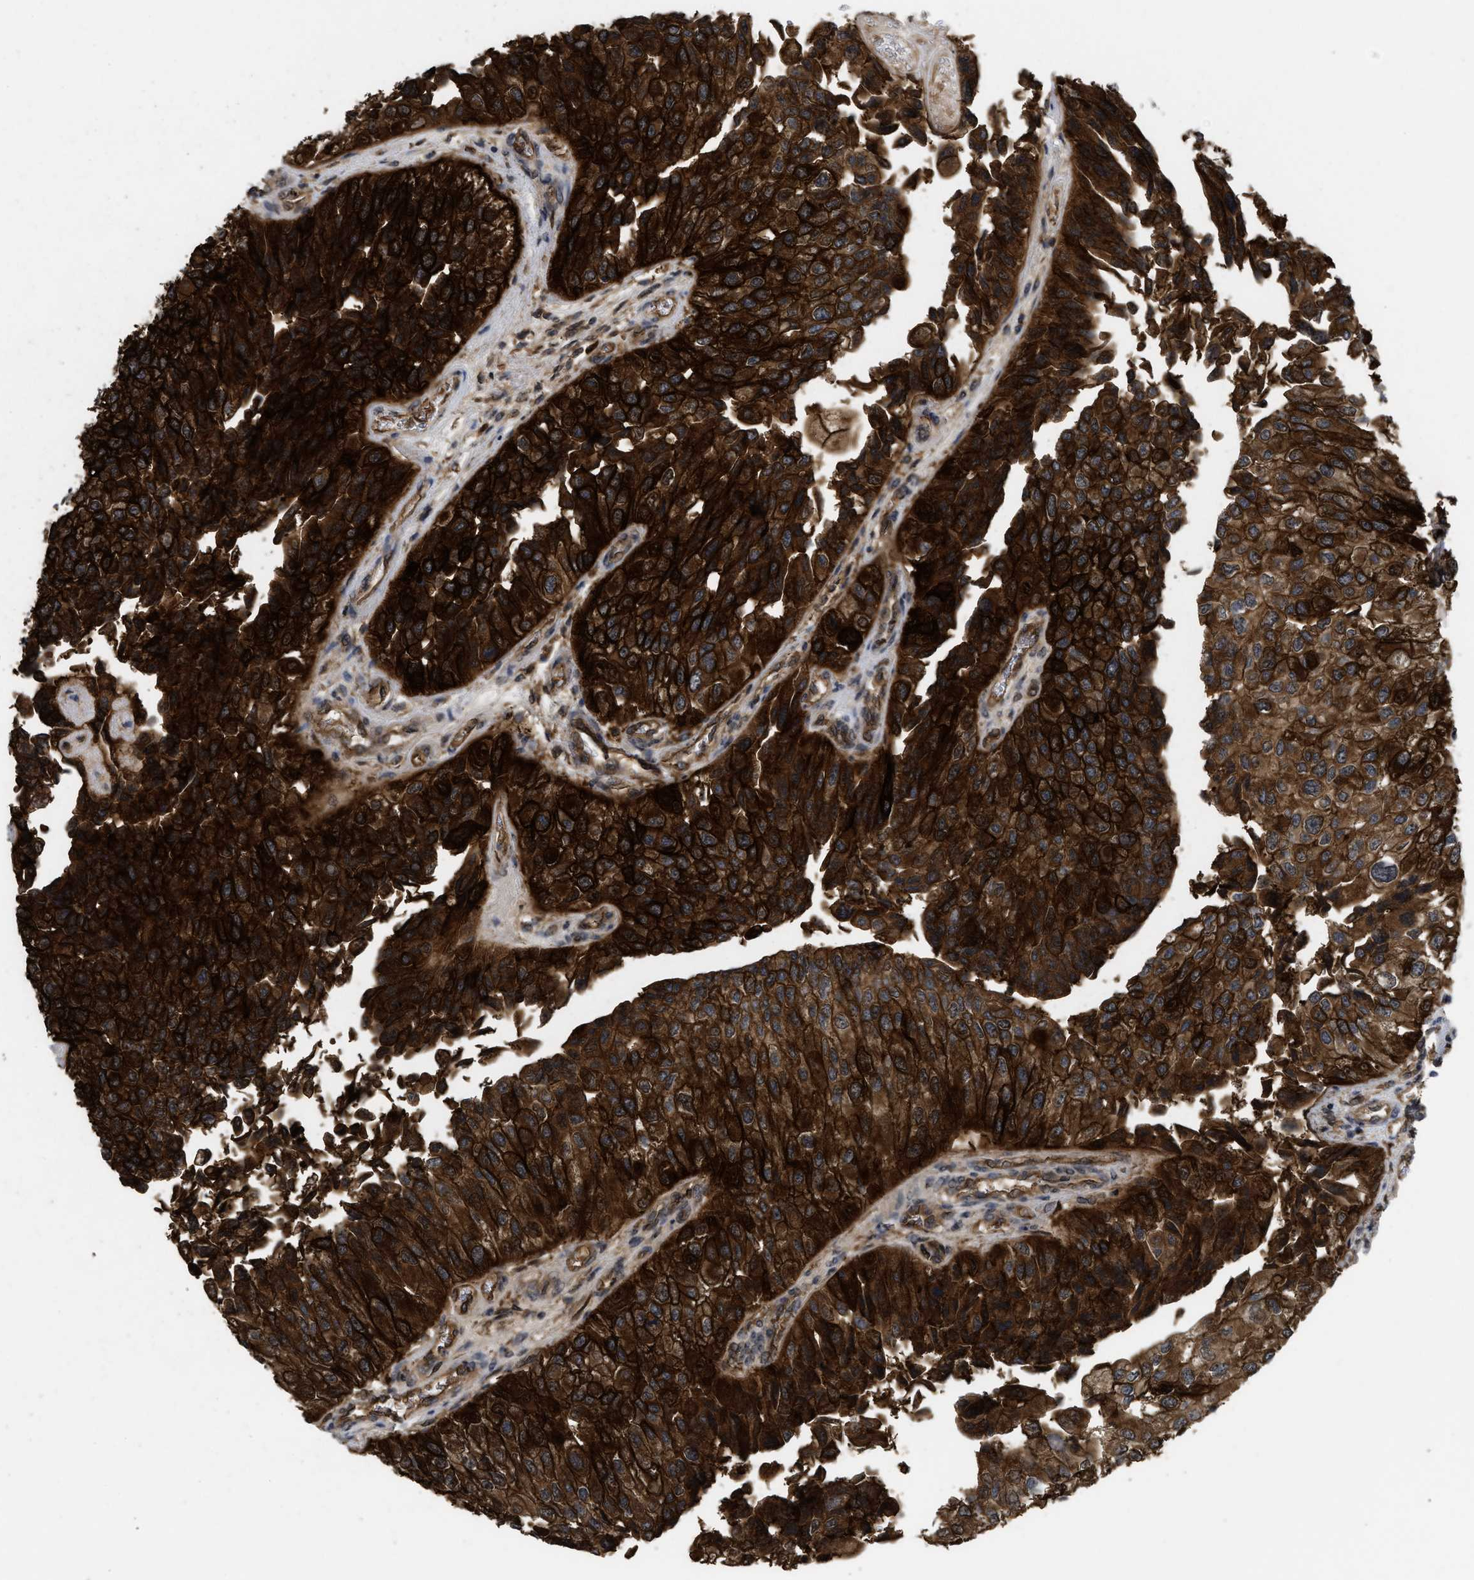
{"staining": {"intensity": "strong", "quantity": ">75%", "location": "cytoplasmic/membranous"}, "tissue": "urothelial cancer", "cell_type": "Tumor cells", "image_type": "cancer", "snomed": [{"axis": "morphology", "description": "Urothelial carcinoma, High grade"}, {"axis": "topography", "description": "Kidney"}, {"axis": "topography", "description": "Urinary bladder"}], "caption": "The photomicrograph demonstrates immunohistochemical staining of high-grade urothelial carcinoma. There is strong cytoplasmic/membranous expression is seen in about >75% of tumor cells.", "gene": "FZD6", "patient": {"sex": "male", "age": 77}}